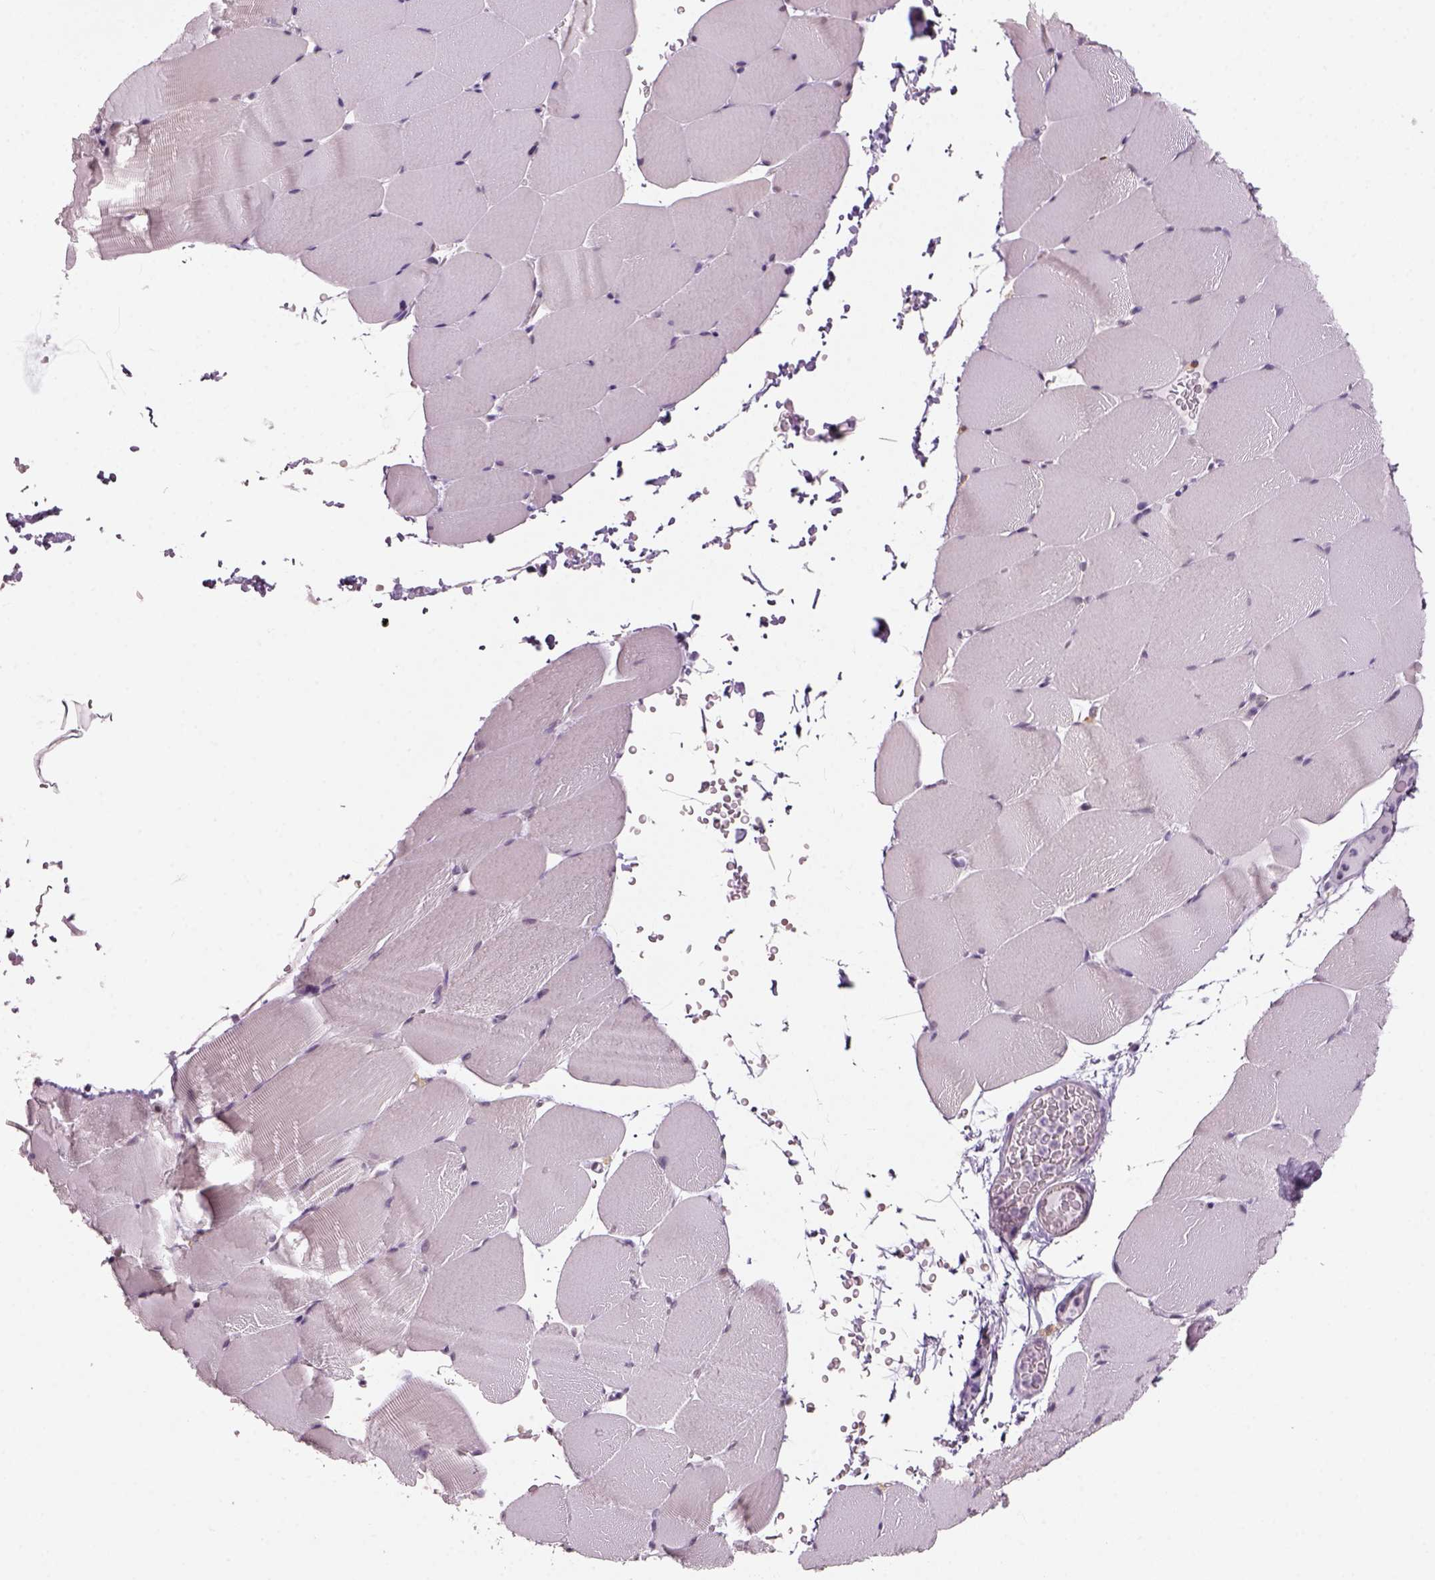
{"staining": {"intensity": "negative", "quantity": "none", "location": "none"}, "tissue": "skeletal muscle", "cell_type": "Myocytes", "image_type": "normal", "snomed": [{"axis": "morphology", "description": "Normal tissue, NOS"}, {"axis": "topography", "description": "Skeletal muscle"}], "caption": "Immunohistochemistry (IHC) micrograph of benign skeletal muscle: human skeletal muscle stained with DAB exhibits no significant protein positivity in myocytes. (Stains: DAB (3,3'-diaminobenzidine) immunohistochemistry with hematoxylin counter stain, Microscopy: brightfield microscopy at high magnification).", "gene": "NAT8B", "patient": {"sex": "female", "age": 37}}